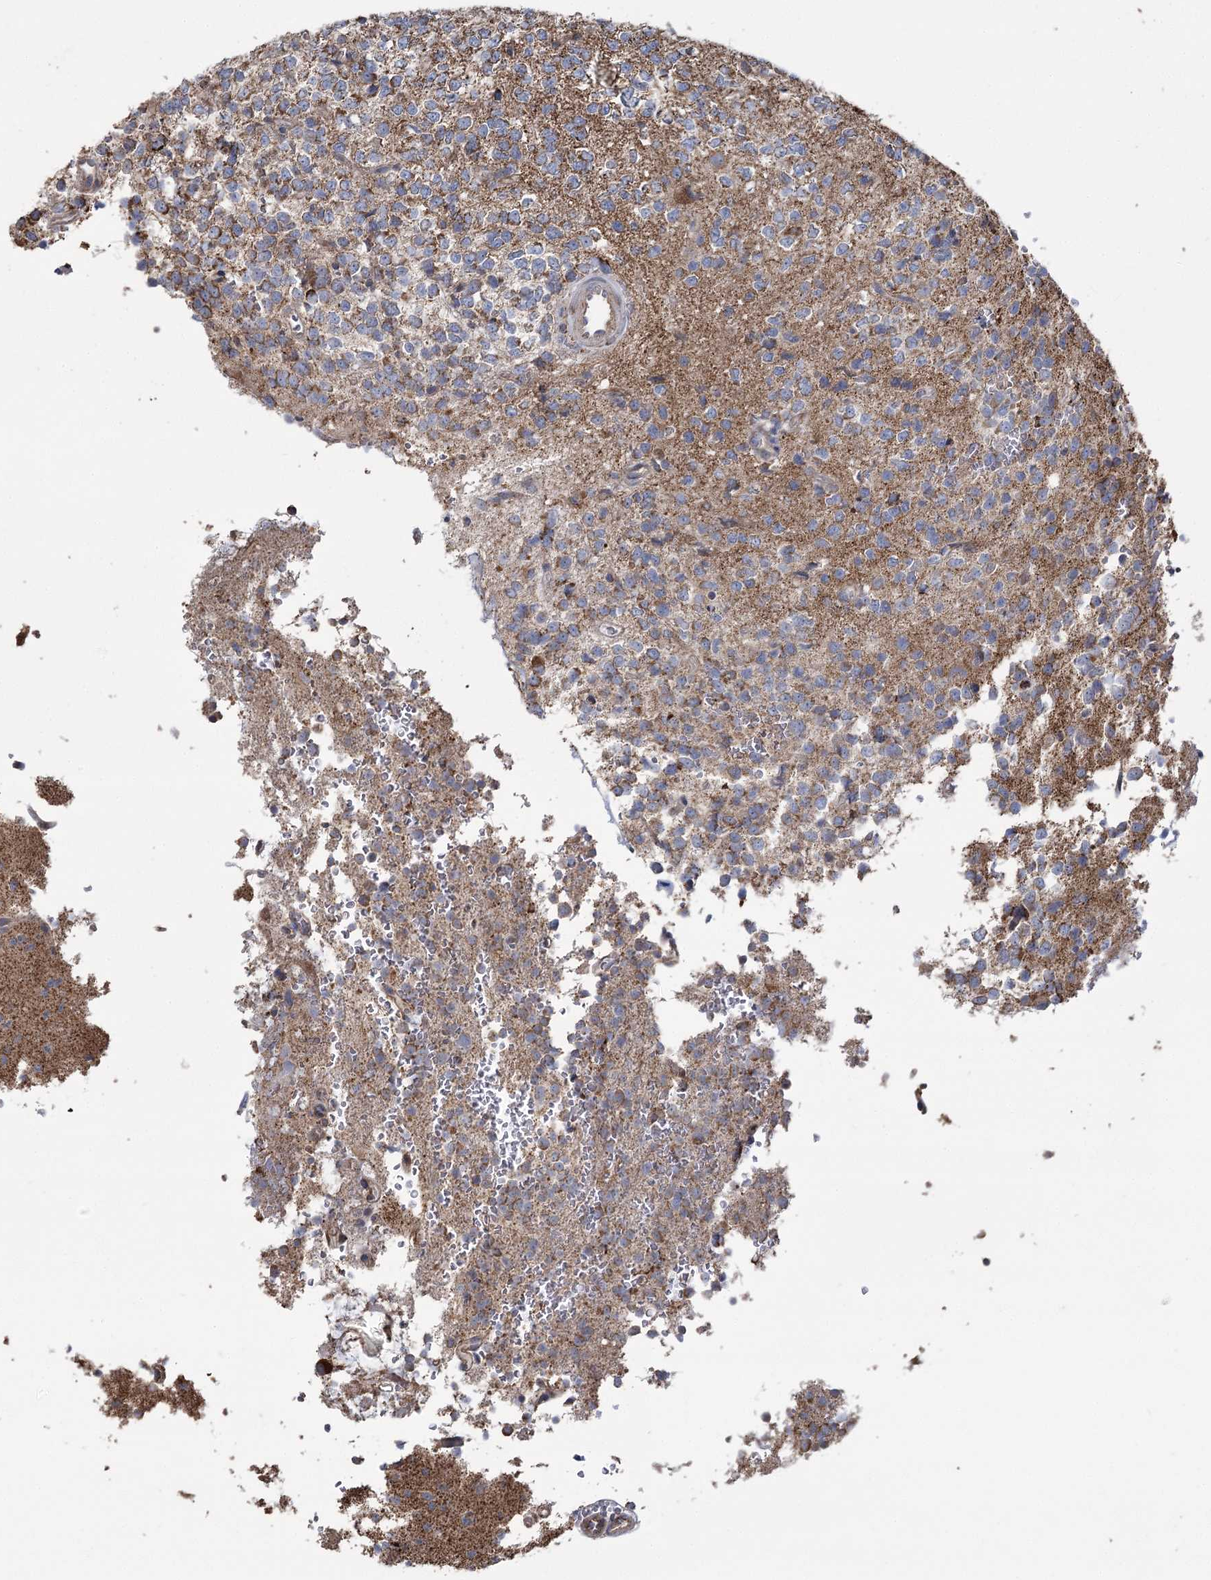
{"staining": {"intensity": "strong", "quantity": "<25%", "location": "cytoplasmic/membranous"}, "tissue": "glioma", "cell_type": "Tumor cells", "image_type": "cancer", "snomed": [{"axis": "morphology", "description": "Glioma, malignant, High grade"}, {"axis": "topography", "description": "Brain"}], "caption": "A histopathology image showing strong cytoplasmic/membranous expression in about <25% of tumor cells in glioma, as visualized by brown immunohistochemical staining.", "gene": "RANBP3L", "patient": {"sex": "female", "age": 62}}